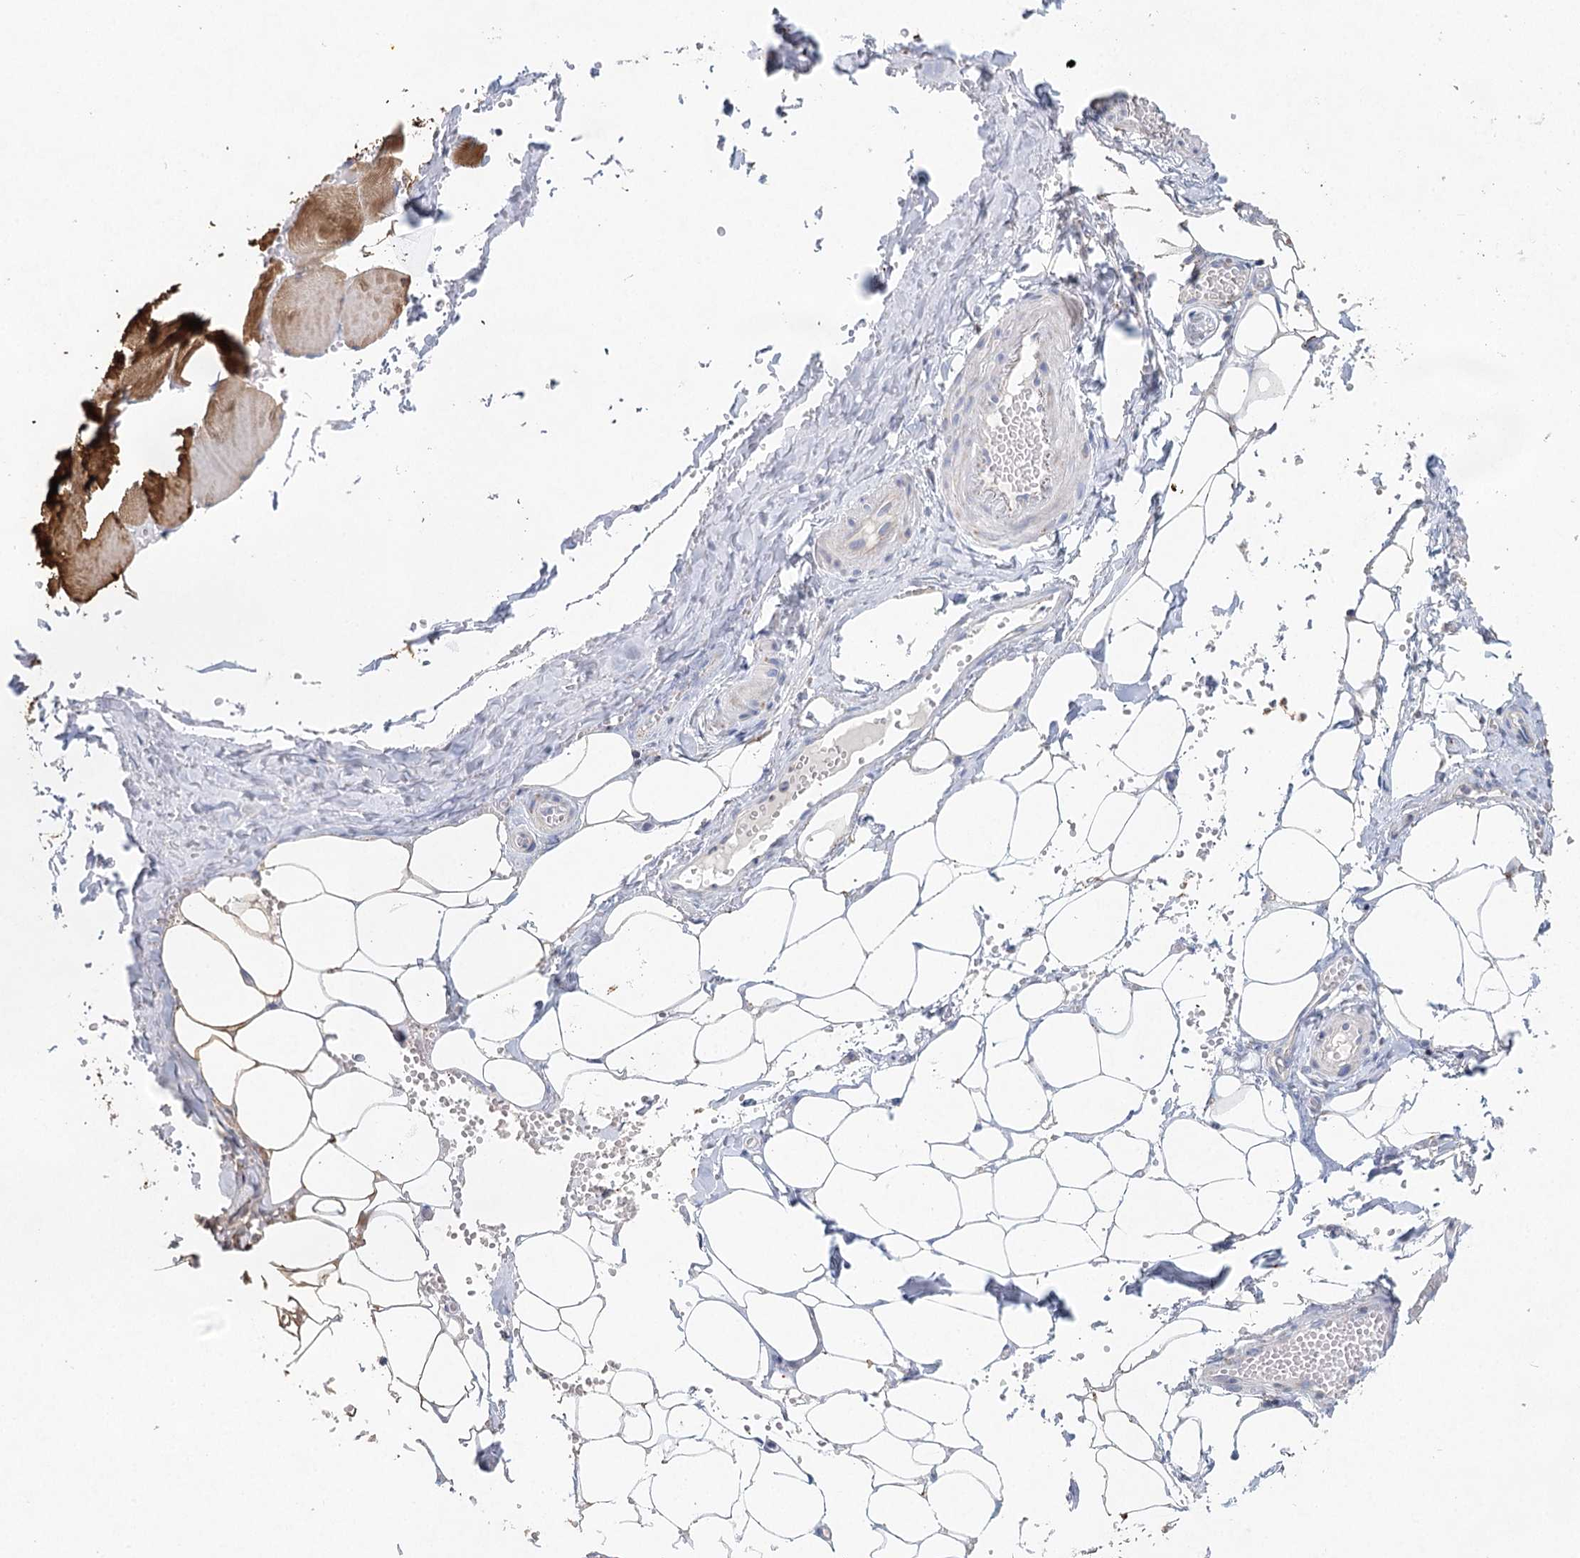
{"staining": {"intensity": "negative", "quantity": "none", "location": "none"}, "tissue": "adipose tissue", "cell_type": "Adipocytes", "image_type": "normal", "snomed": [{"axis": "morphology", "description": "Normal tissue, NOS"}, {"axis": "topography", "description": "Skeletal muscle"}, {"axis": "topography", "description": "Peripheral nerve tissue"}], "caption": "DAB (3,3'-diaminobenzidine) immunohistochemical staining of normal adipose tissue demonstrates no significant expression in adipocytes.", "gene": "XPO6", "patient": {"sex": "female", "age": 55}}